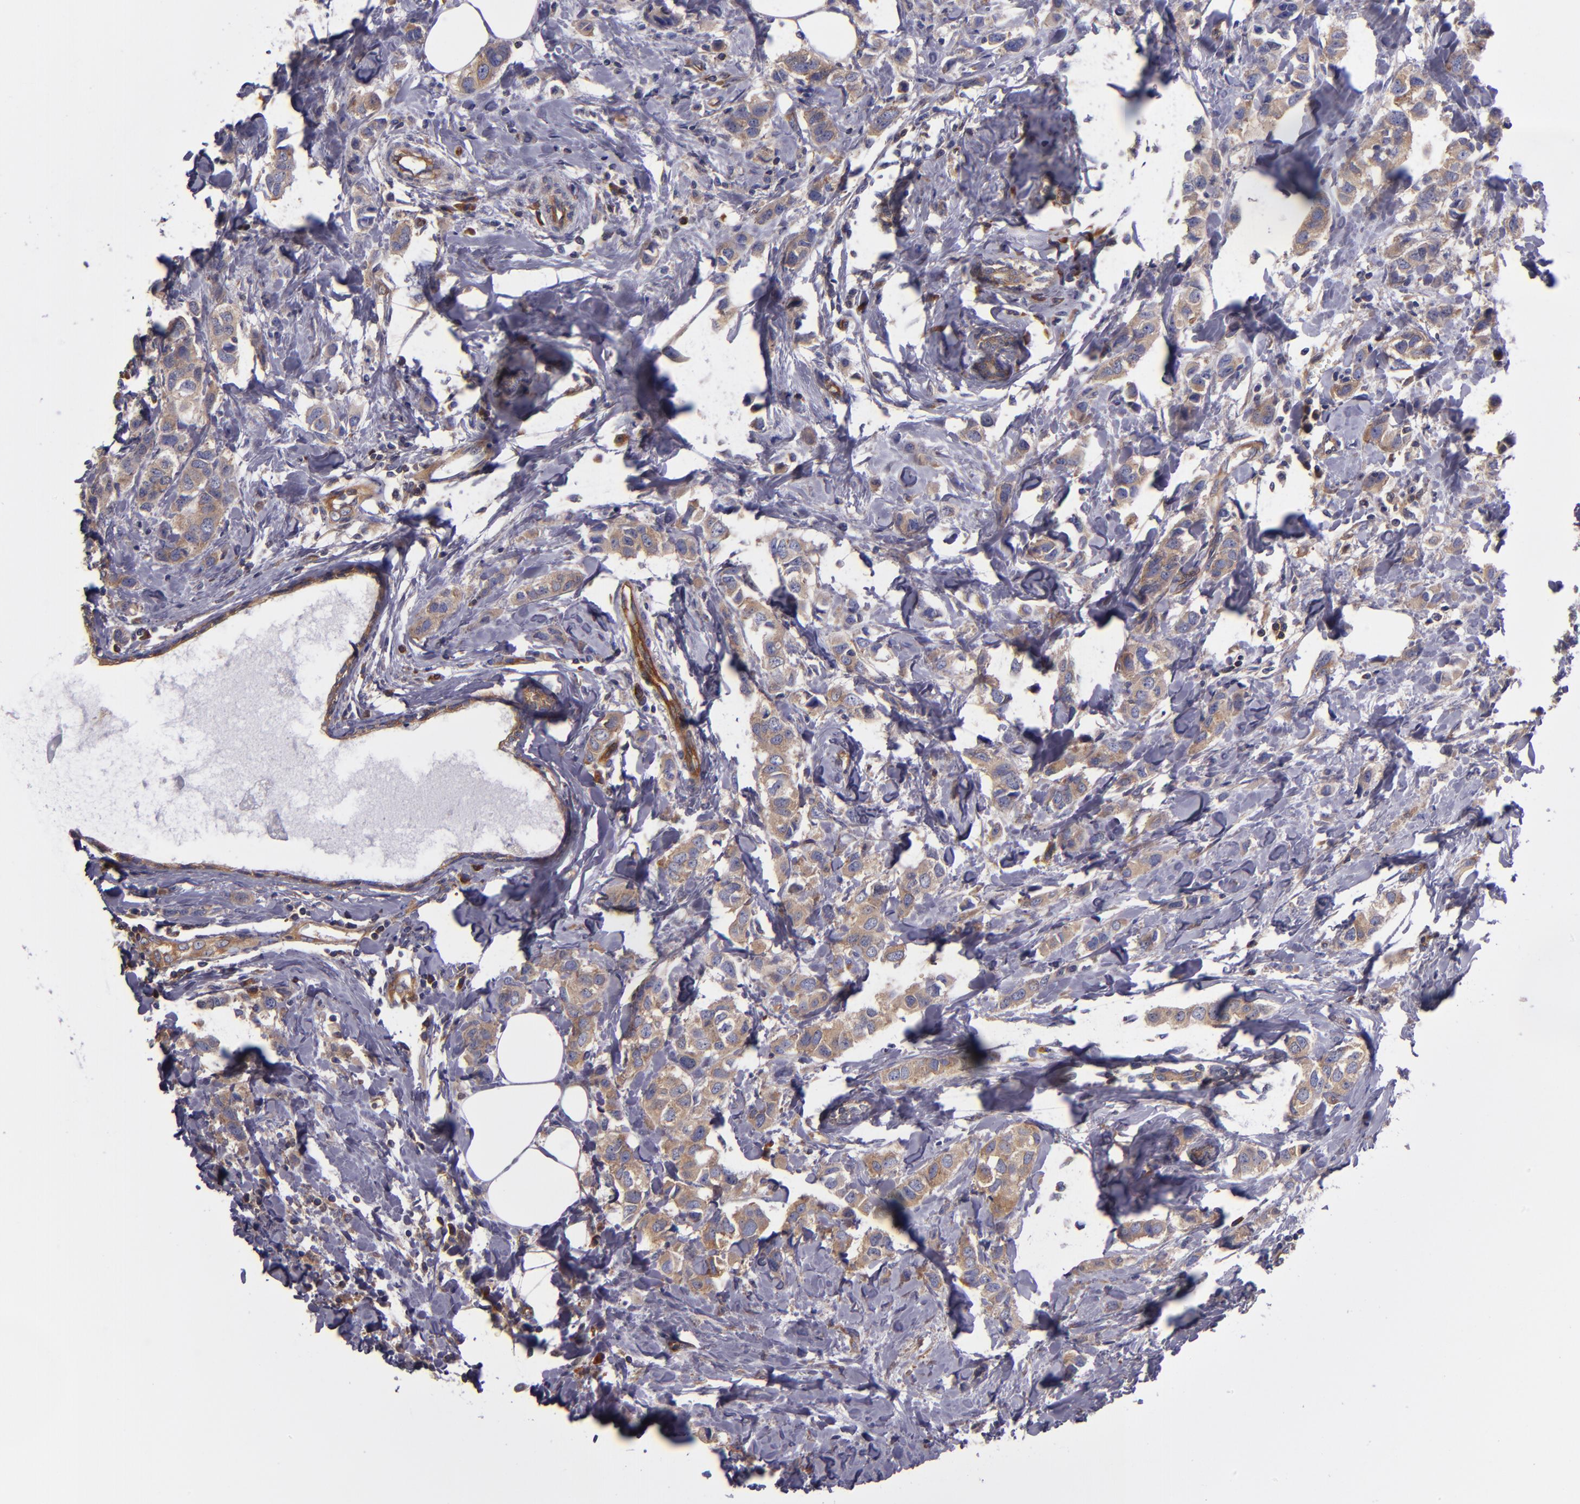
{"staining": {"intensity": "weak", "quantity": ">75%", "location": "cytoplasmic/membranous"}, "tissue": "breast cancer", "cell_type": "Tumor cells", "image_type": "cancer", "snomed": [{"axis": "morphology", "description": "Normal tissue, NOS"}, {"axis": "morphology", "description": "Duct carcinoma"}, {"axis": "topography", "description": "Breast"}], "caption": "Immunohistochemistry photomicrograph of human breast cancer (intraductal carcinoma) stained for a protein (brown), which displays low levels of weak cytoplasmic/membranous staining in about >75% of tumor cells.", "gene": "CARS1", "patient": {"sex": "female", "age": 50}}